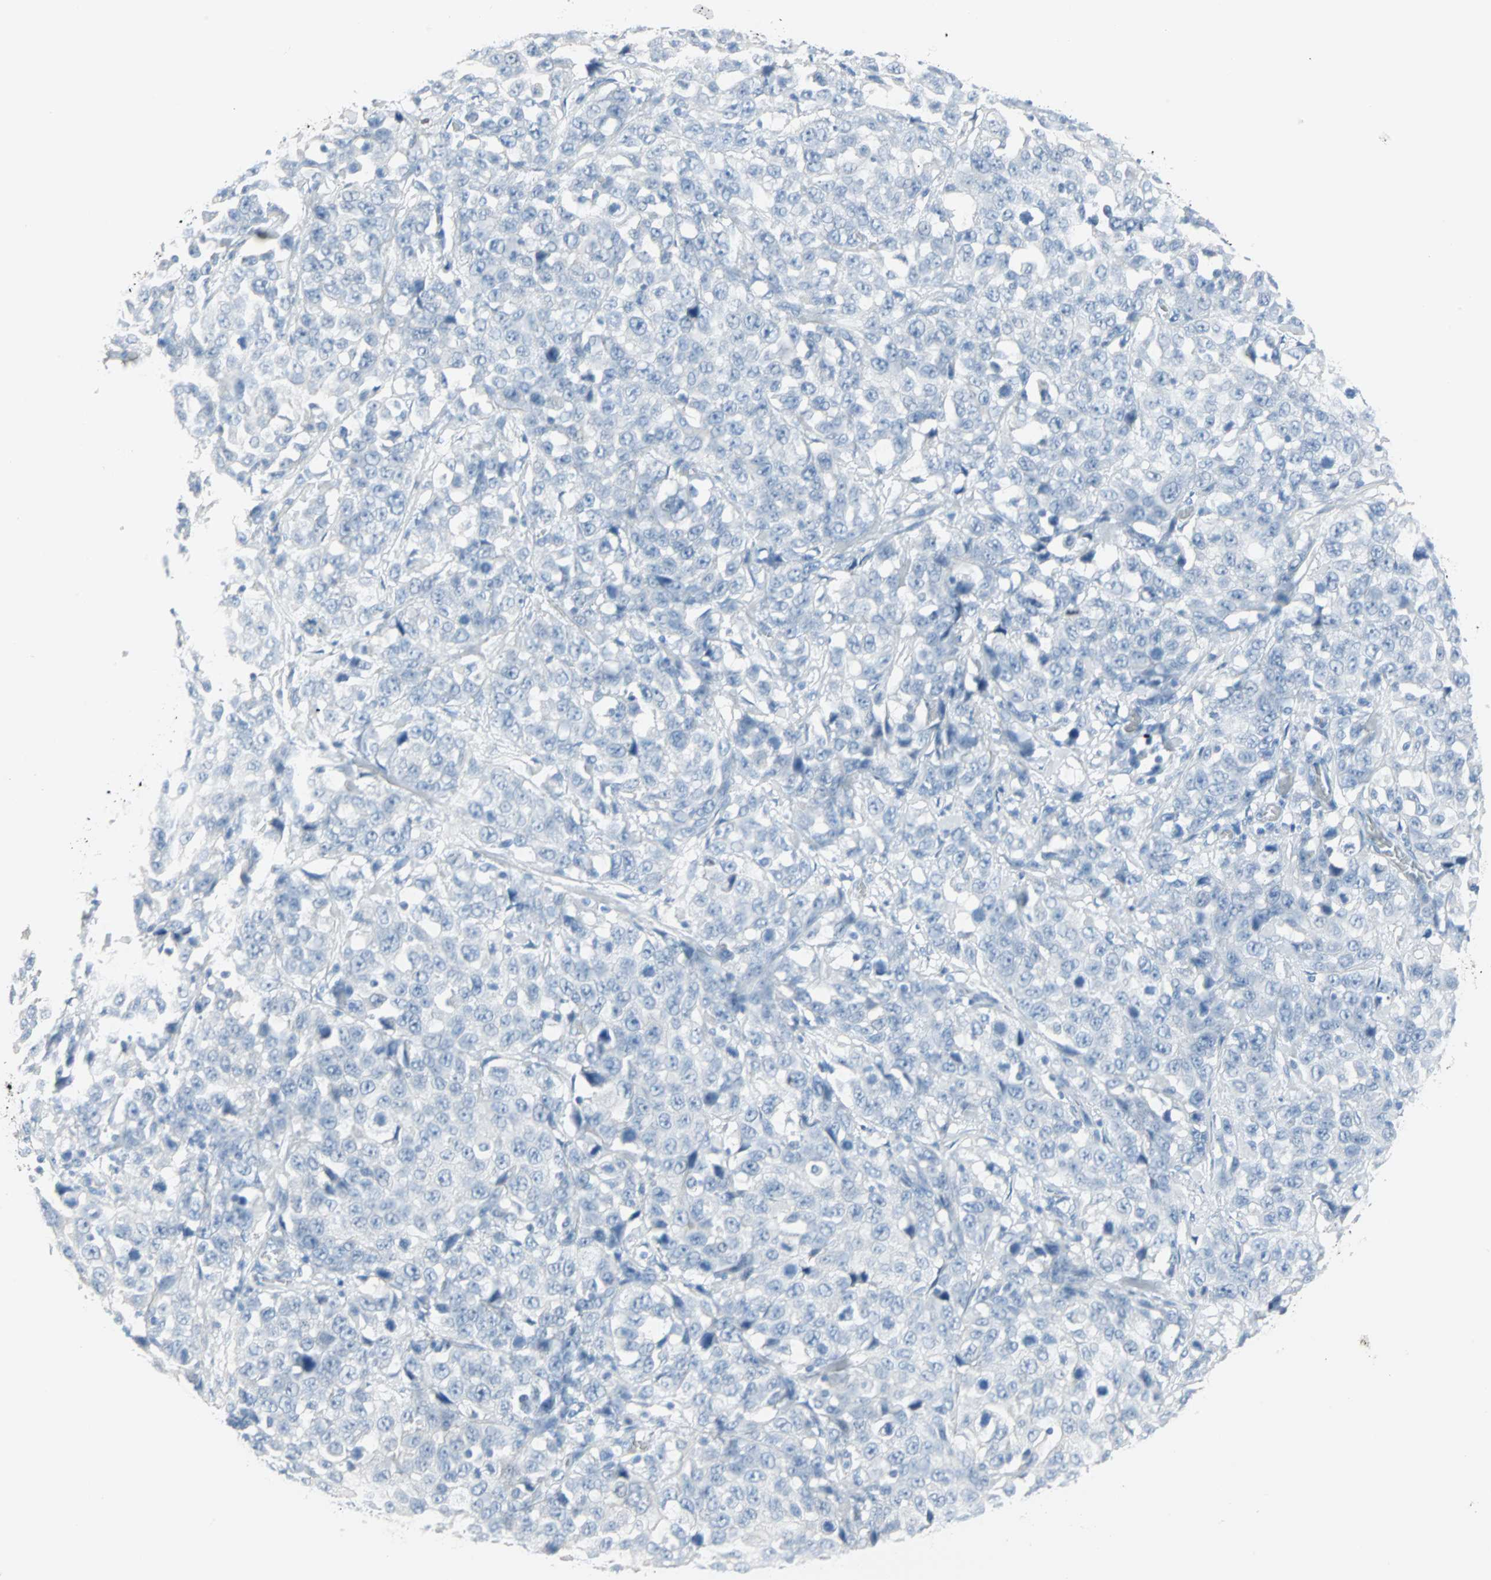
{"staining": {"intensity": "negative", "quantity": "none", "location": "none"}, "tissue": "stomach cancer", "cell_type": "Tumor cells", "image_type": "cancer", "snomed": [{"axis": "morphology", "description": "Normal tissue, NOS"}, {"axis": "morphology", "description": "Adenocarcinoma, NOS"}, {"axis": "topography", "description": "Stomach"}], "caption": "Tumor cells are negative for protein expression in human stomach adenocarcinoma.", "gene": "STX1A", "patient": {"sex": "male", "age": 48}}